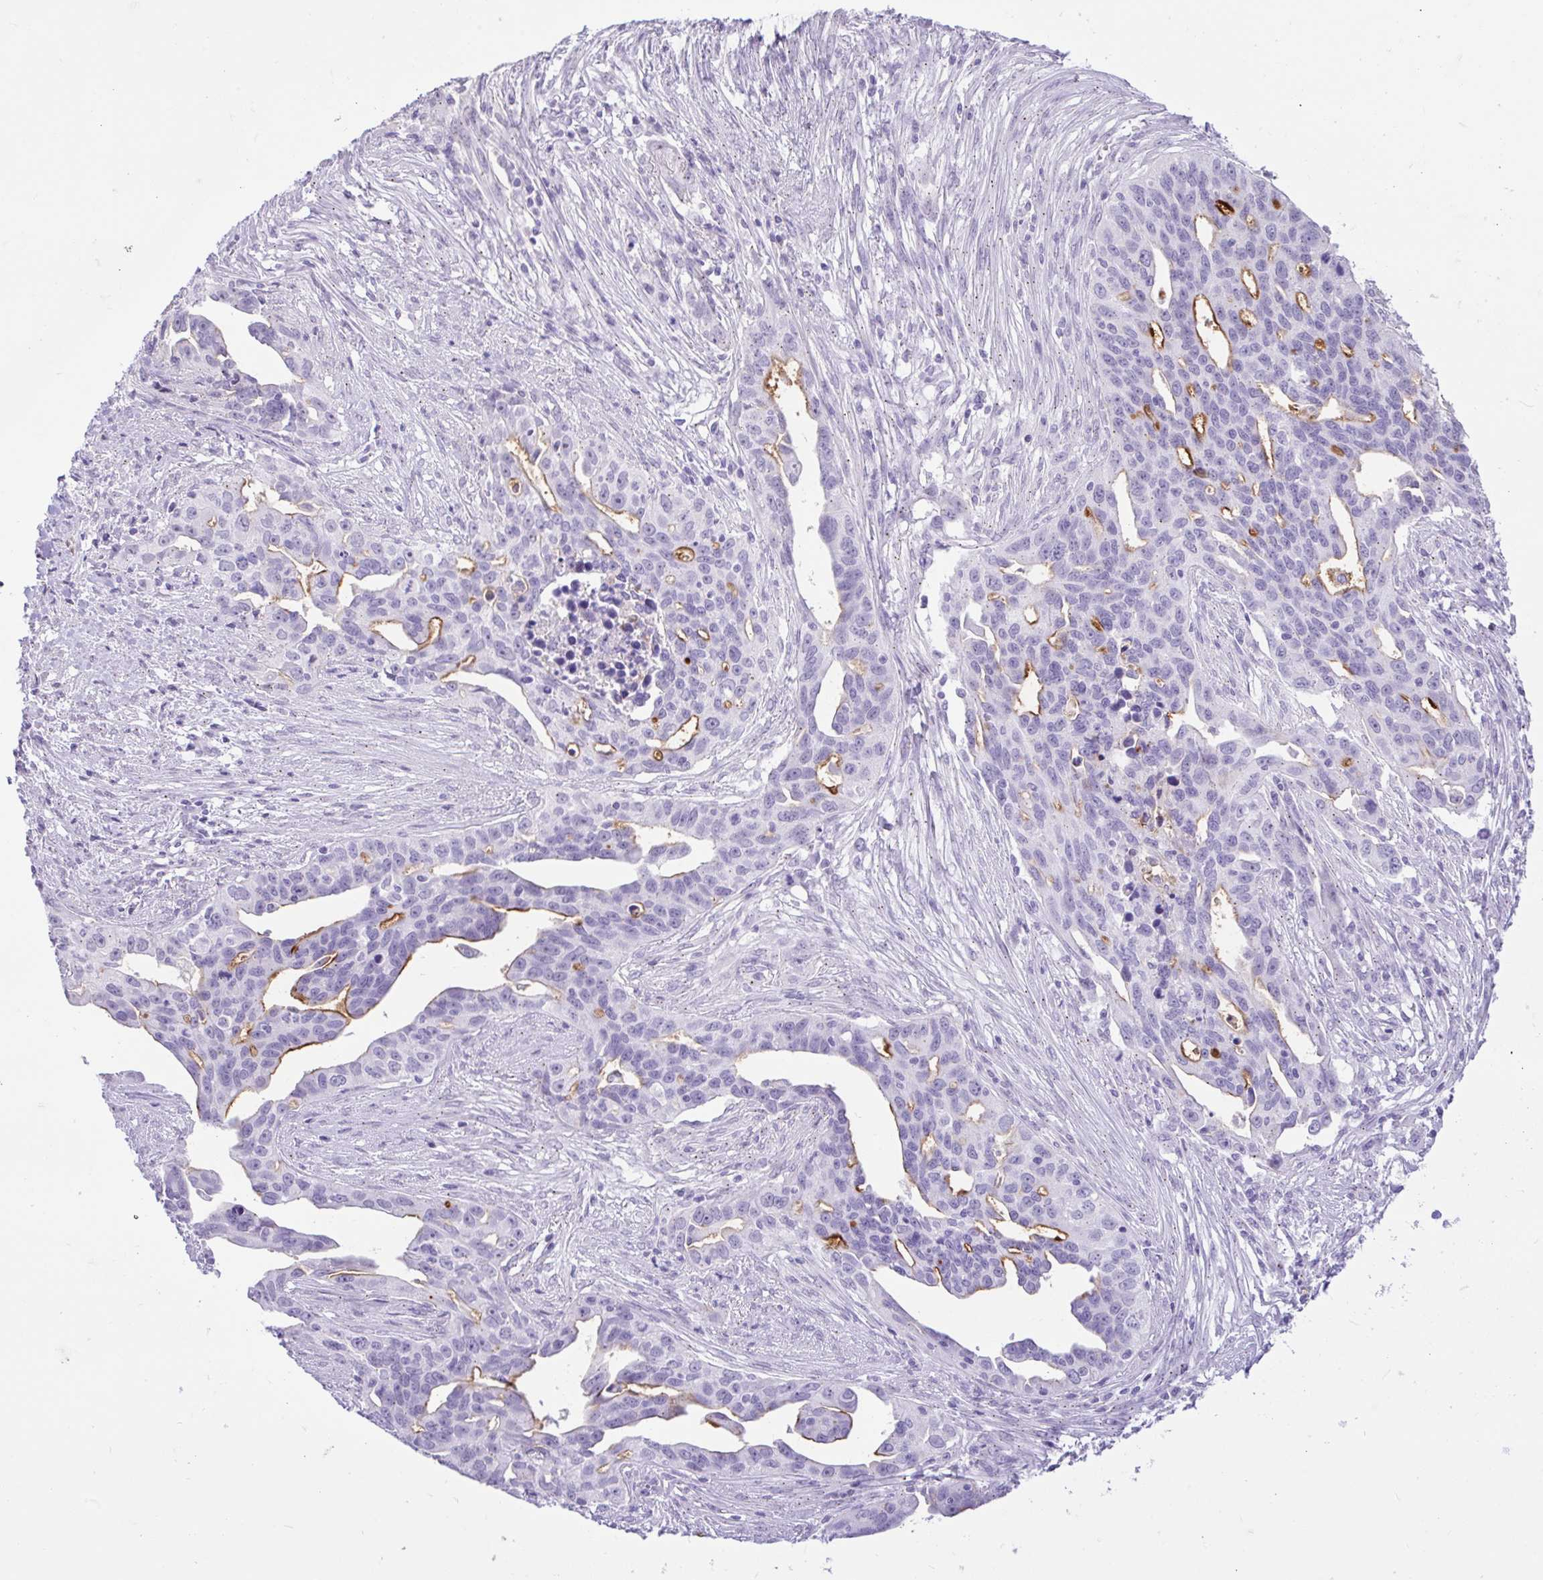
{"staining": {"intensity": "moderate", "quantity": "<25%", "location": "cytoplasmic/membranous"}, "tissue": "ovarian cancer", "cell_type": "Tumor cells", "image_type": "cancer", "snomed": [{"axis": "morphology", "description": "Carcinoma, endometroid"}, {"axis": "morphology", "description": "Cystadenocarcinoma, serous, NOS"}, {"axis": "topography", "description": "Ovary"}], "caption": "Human serous cystadenocarcinoma (ovarian) stained for a protein (brown) exhibits moderate cytoplasmic/membranous positive staining in about <25% of tumor cells.", "gene": "REEP1", "patient": {"sex": "female", "age": 45}}